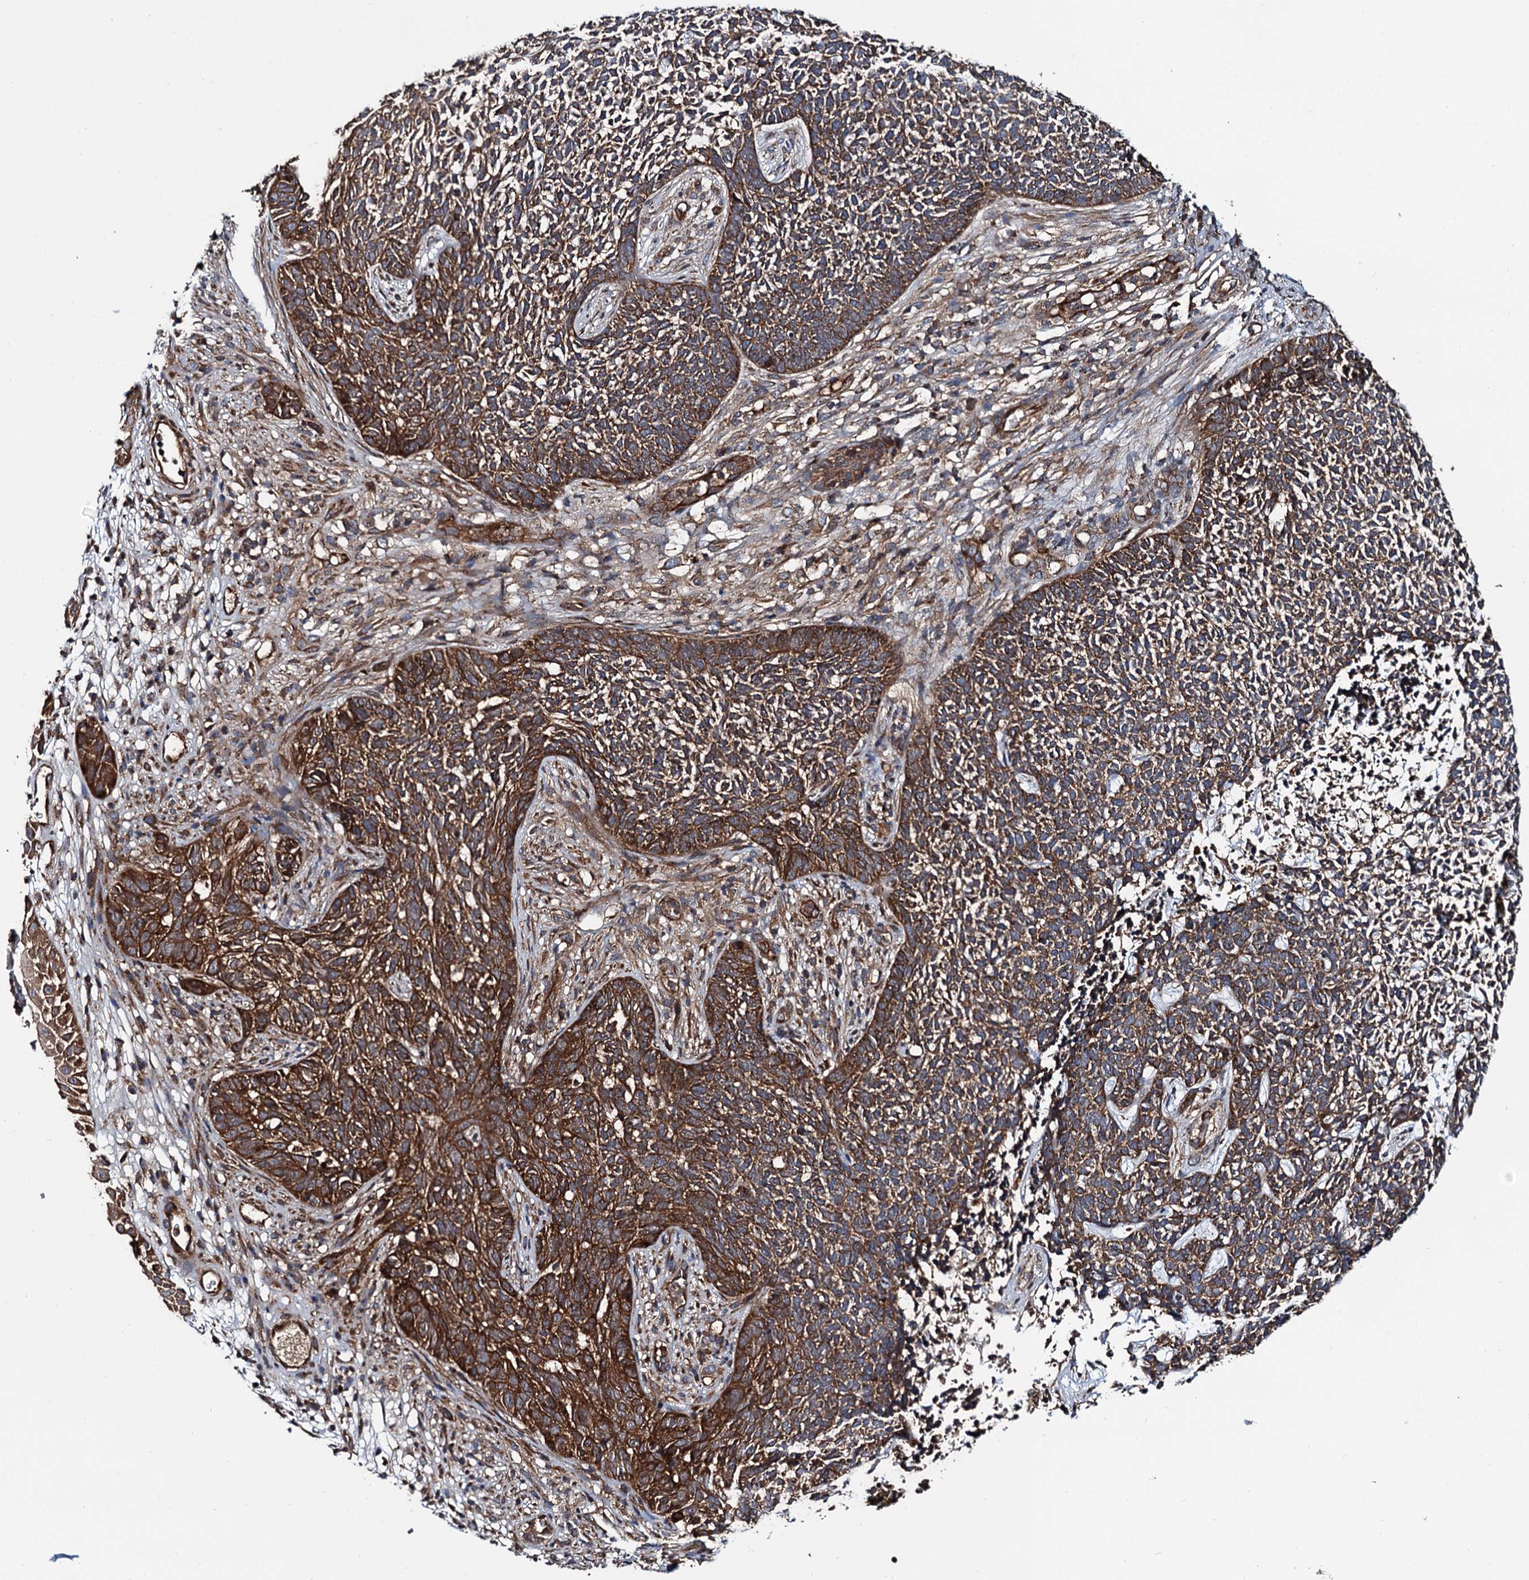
{"staining": {"intensity": "strong", "quantity": ">75%", "location": "cytoplasmic/membranous"}, "tissue": "skin cancer", "cell_type": "Tumor cells", "image_type": "cancer", "snomed": [{"axis": "morphology", "description": "Basal cell carcinoma"}, {"axis": "topography", "description": "Skin"}], "caption": "Protein staining reveals strong cytoplasmic/membranous staining in approximately >75% of tumor cells in skin cancer (basal cell carcinoma).", "gene": "NEK1", "patient": {"sex": "female", "age": 84}}